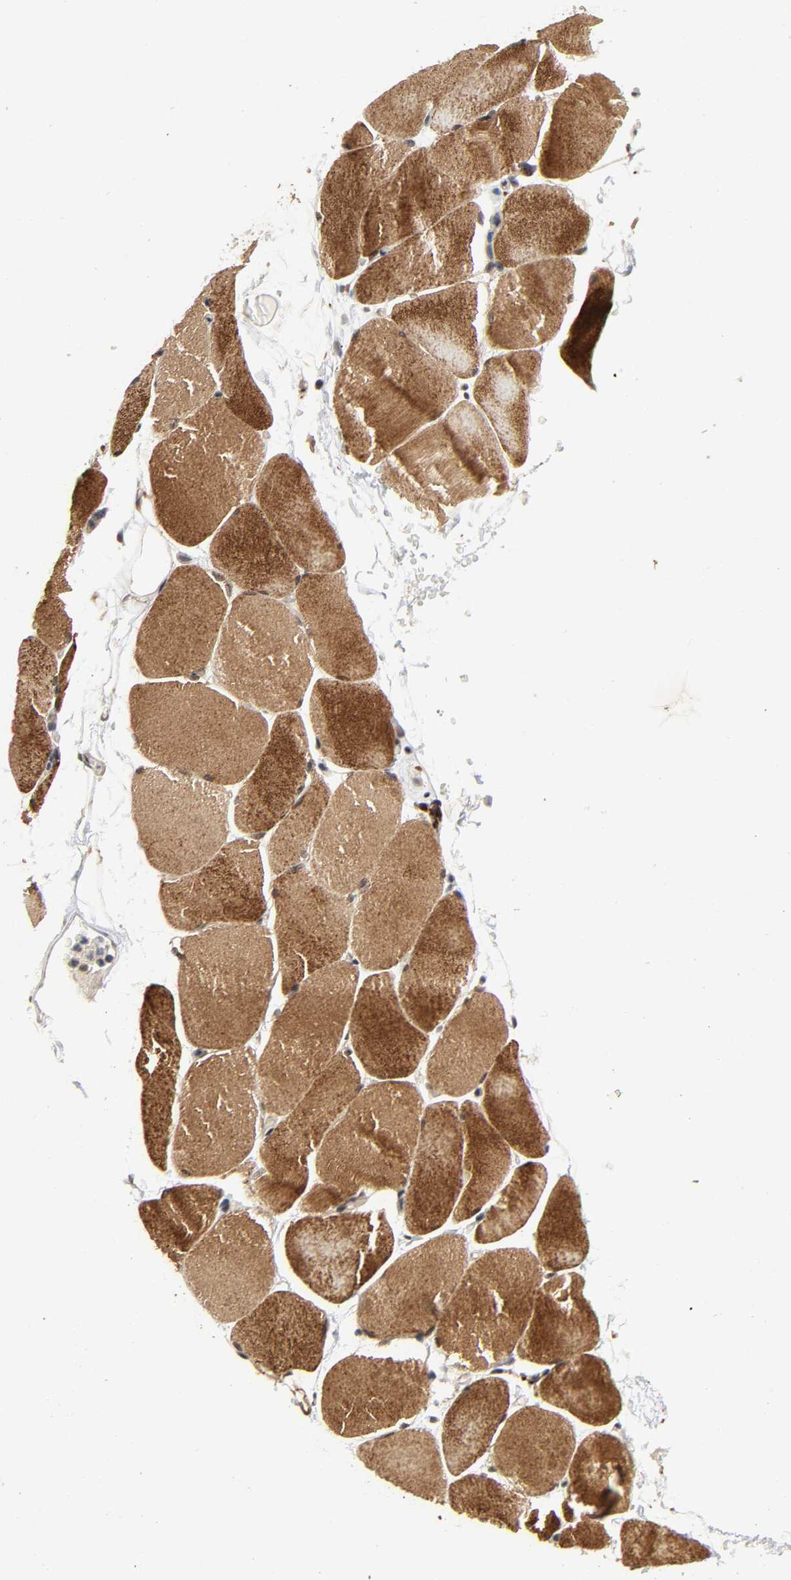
{"staining": {"intensity": "strong", "quantity": ">75%", "location": "cytoplasmic/membranous"}, "tissue": "skeletal muscle", "cell_type": "Myocytes", "image_type": "normal", "snomed": [{"axis": "morphology", "description": "Normal tissue, NOS"}, {"axis": "topography", "description": "Skeletal muscle"}, {"axis": "topography", "description": "Parathyroid gland"}], "caption": "Immunohistochemistry (IHC) of unremarkable skeletal muscle demonstrates high levels of strong cytoplasmic/membranous staining in approximately >75% of myocytes.", "gene": "ZKSCAN8", "patient": {"sex": "female", "age": 37}}